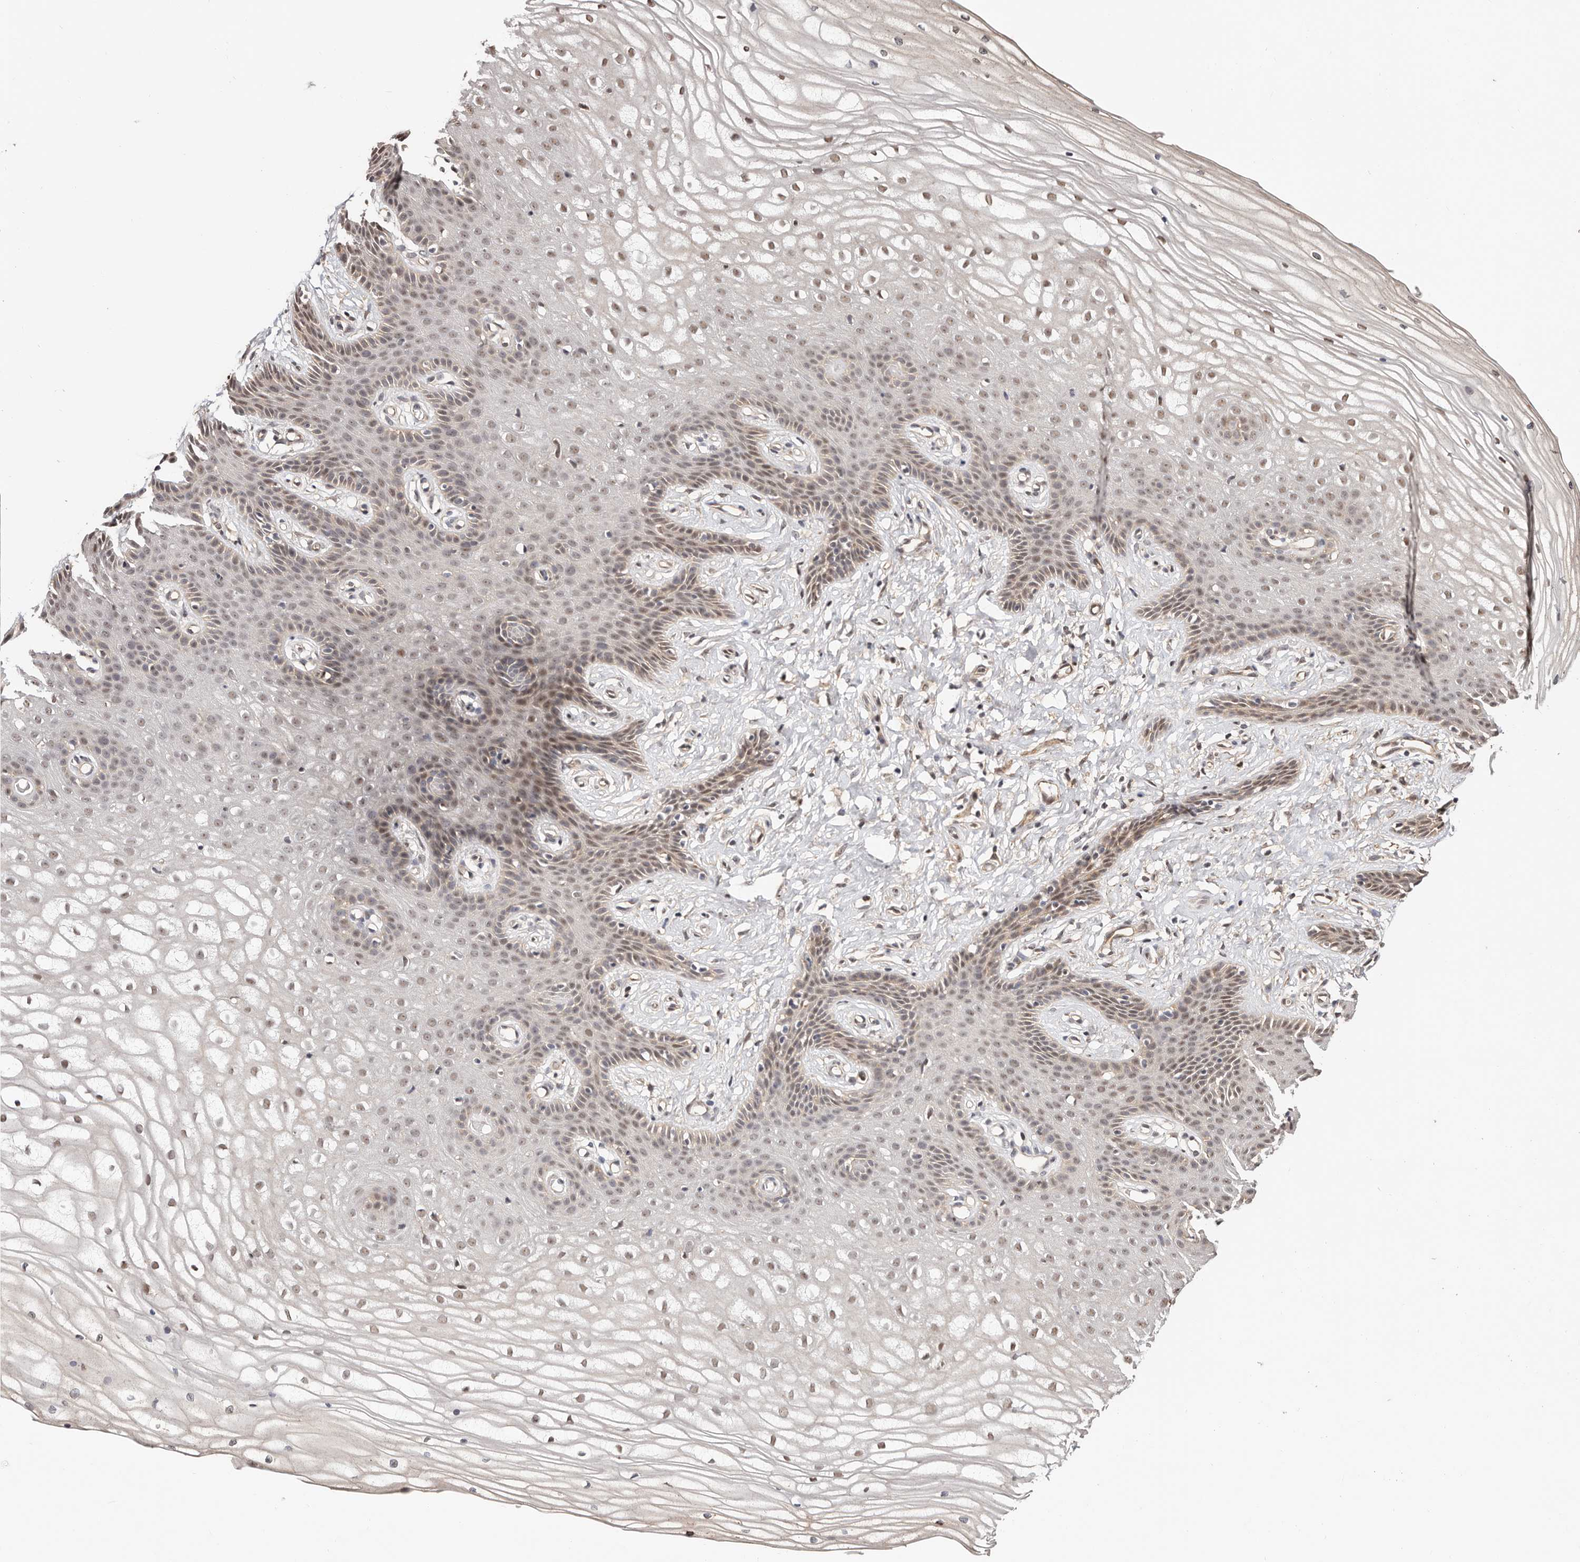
{"staining": {"intensity": "weak", "quantity": "<25%", "location": "nuclear"}, "tissue": "vagina", "cell_type": "Squamous epithelial cells", "image_type": "normal", "snomed": [{"axis": "morphology", "description": "Normal tissue, NOS"}, {"axis": "topography", "description": "Vagina"}, {"axis": "topography", "description": "Cervix"}], "caption": "Immunohistochemistry (IHC) histopathology image of unremarkable human vagina stained for a protein (brown), which demonstrates no staining in squamous epithelial cells.", "gene": "TRIP13", "patient": {"sex": "female", "age": 40}}